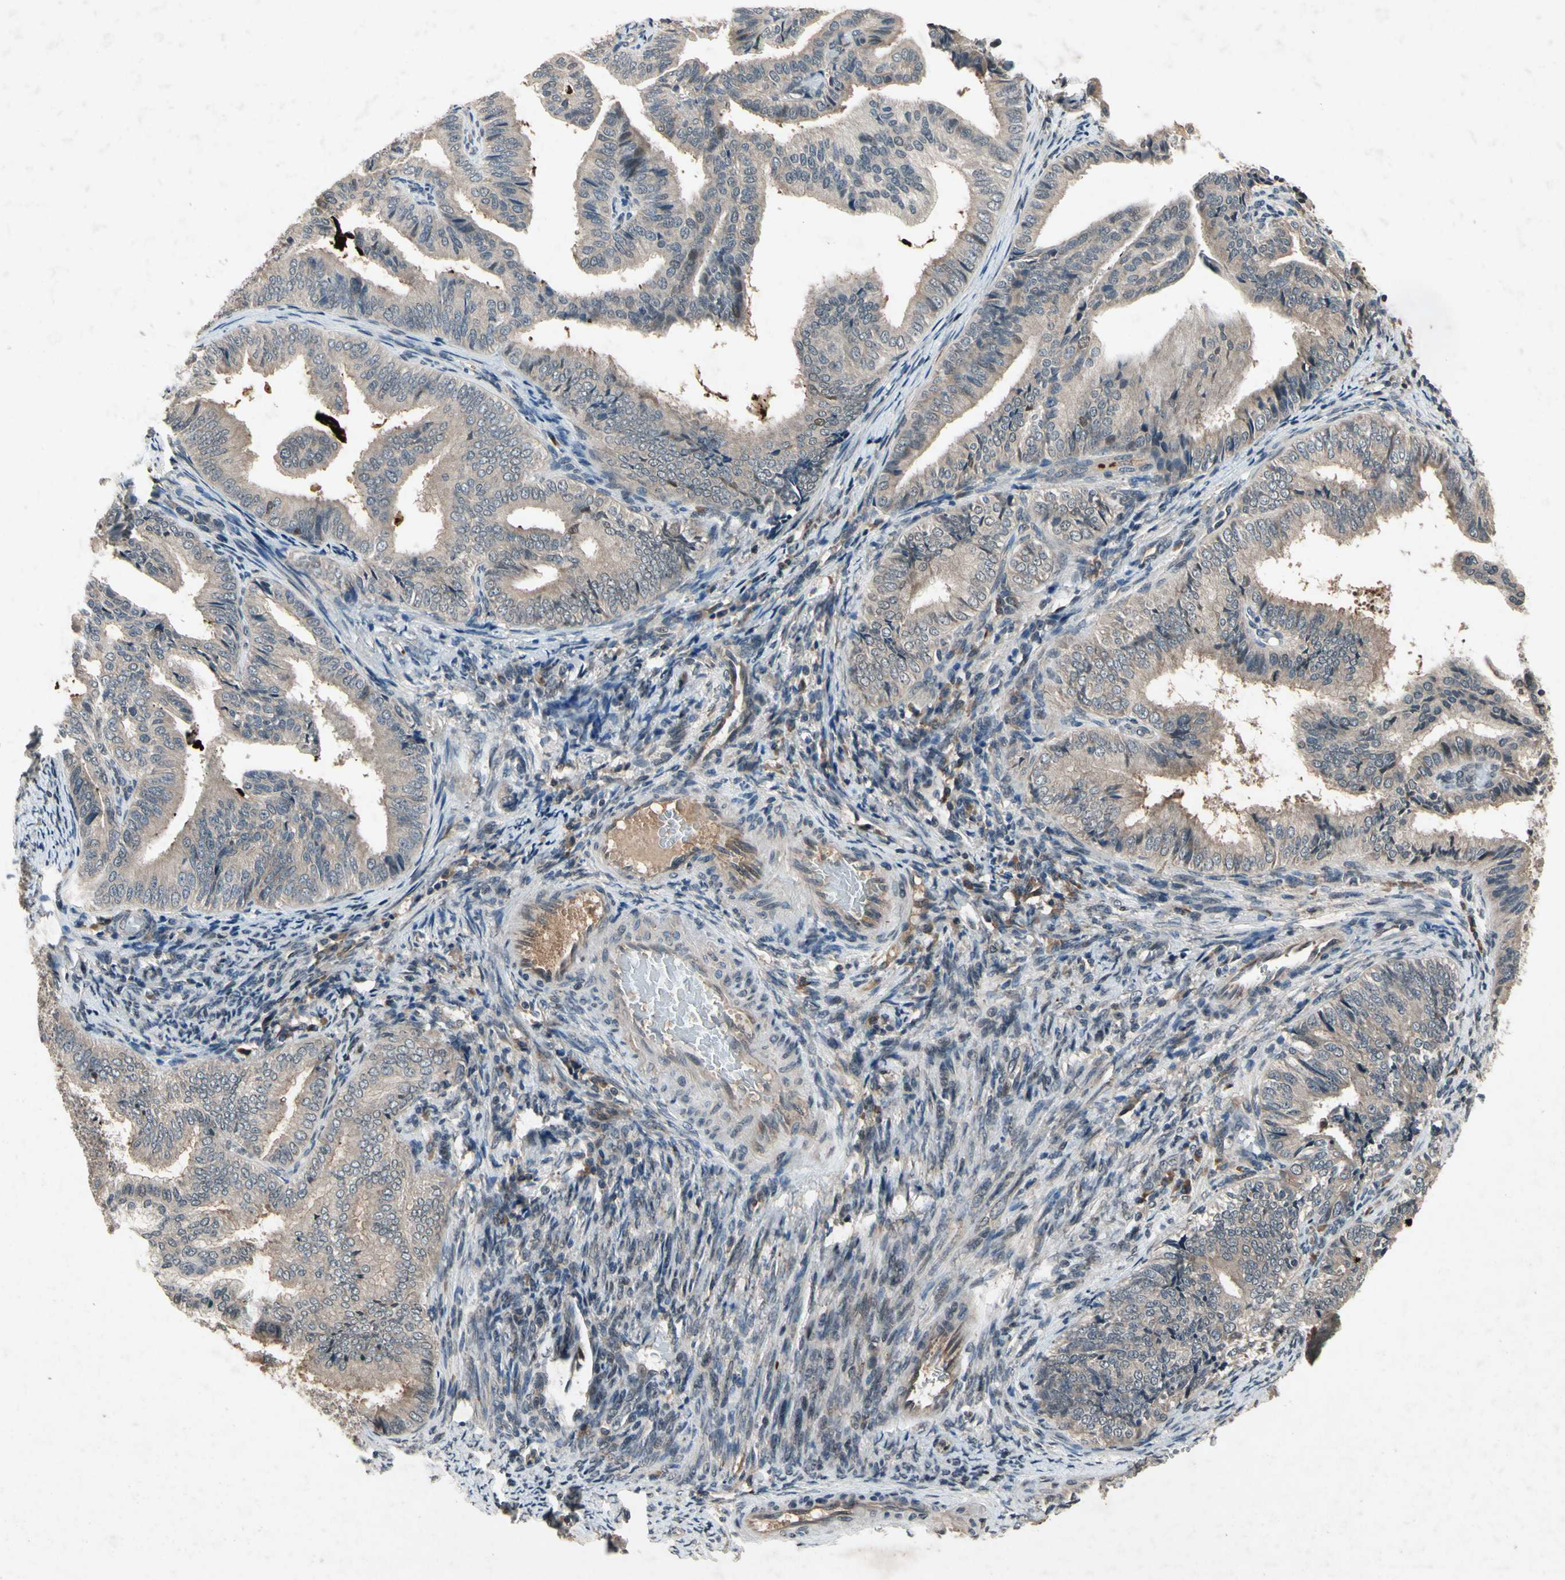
{"staining": {"intensity": "weak", "quantity": ">75%", "location": "cytoplasmic/membranous"}, "tissue": "endometrial cancer", "cell_type": "Tumor cells", "image_type": "cancer", "snomed": [{"axis": "morphology", "description": "Adenocarcinoma, NOS"}, {"axis": "topography", "description": "Endometrium"}], "caption": "DAB (3,3'-diaminobenzidine) immunohistochemical staining of human endometrial cancer exhibits weak cytoplasmic/membranous protein staining in approximately >75% of tumor cells.", "gene": "DPY19L3", "patient": {"sex": "female", "age": 58}}